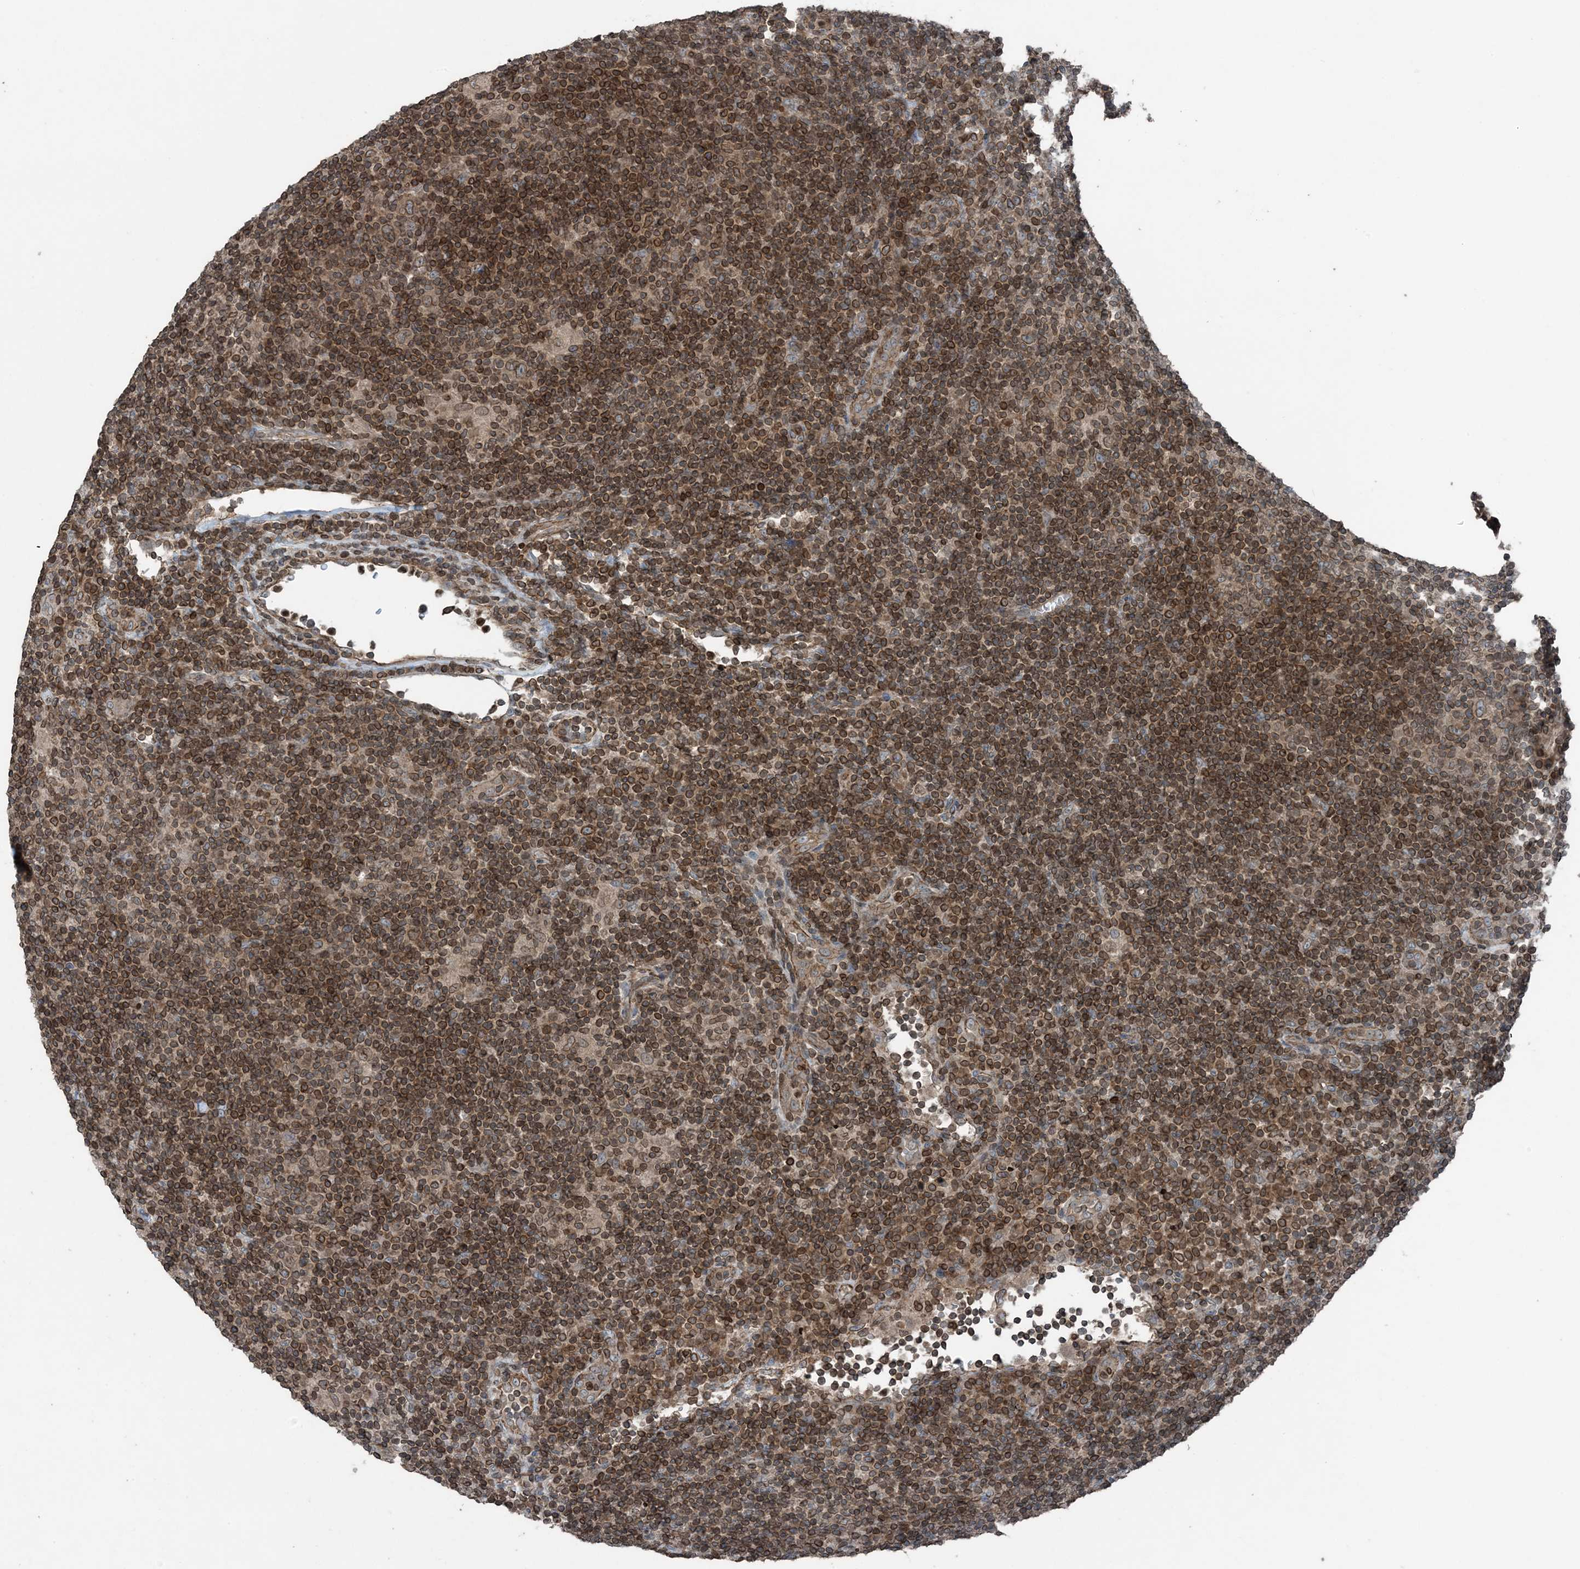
{"staining": {"intensity": "moderate", "quantity": ">75%", "location": "cytoplasmic/membranous,nuclear"}, "tissue": "lymphoma", "cell_type": "Tumor cells", "image_type": "cancer", "snomed": [{"axis": "morphology", "description": "Hodgkin's disease, NOS"}, {"axis": "topography", "description": "Lymph node"}], "caption": "Immunohistochemical staining of Hodgkin's disease demonstrates medium levels of moderate cytoplasmic/membranous and nuclear protein expression in approximately >75% of tumor cells.", "gene": "ZFAND2B", "patient": {"sex": "female", "age": 57}}